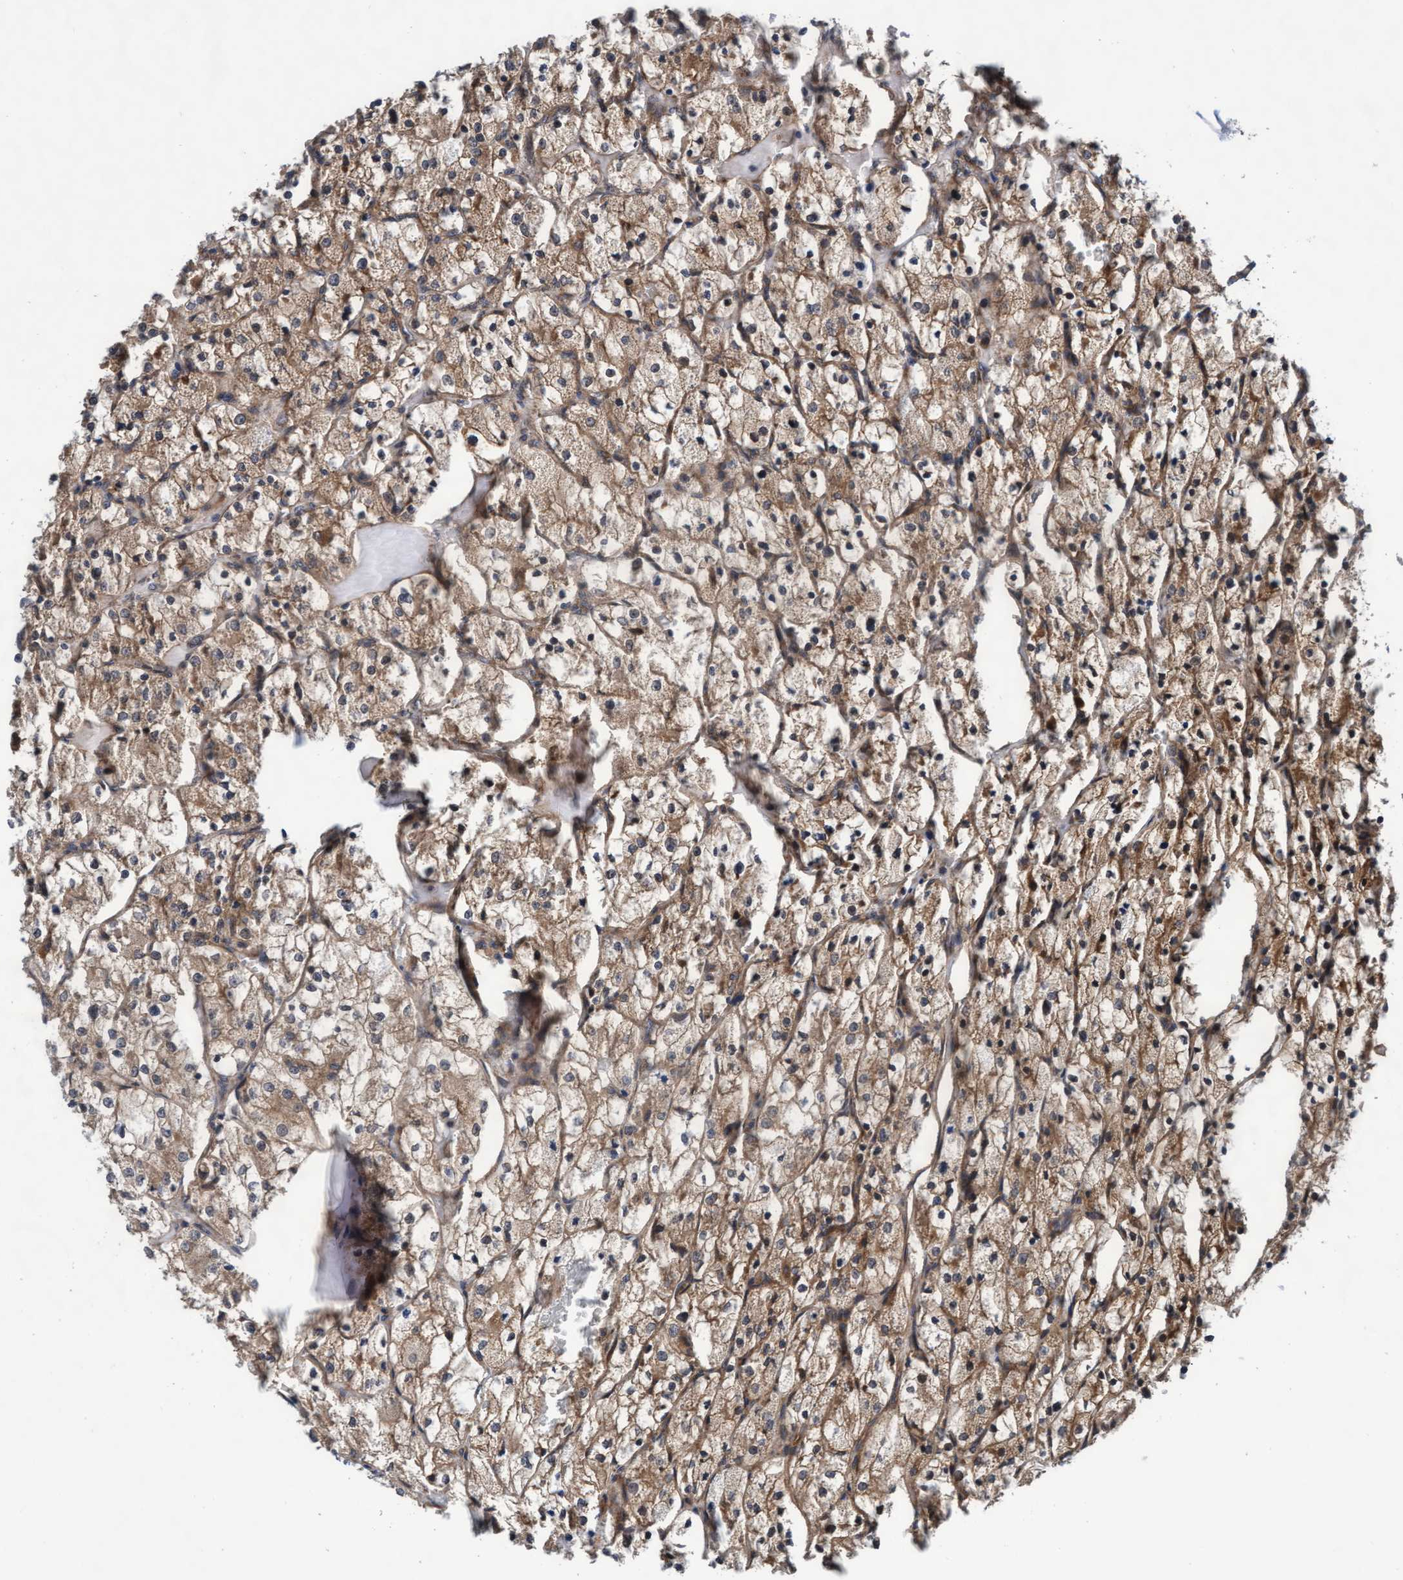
{"staining": {"intensity": "moderate", "quantity": ">75%", "location": "cytoplasmic/membranous"}, "tissue": "renal cancer", "cell_type": "Tumor cells", "image_type": "cancer", "snomed": [{"axis": "morphology", "description": "Adenocarcinoma, NOS"}, {"axis": "topography", "description": "Kidney"}], "caption": "Immunohistochemical staining of human adenocarcinoma (renal) exhibits moderate cytoplasmic/membranous protein staining in approximately >75% of tumor cells.", "gene": "EFCAB13", "patient": {"sex": "female", "age": 69}}